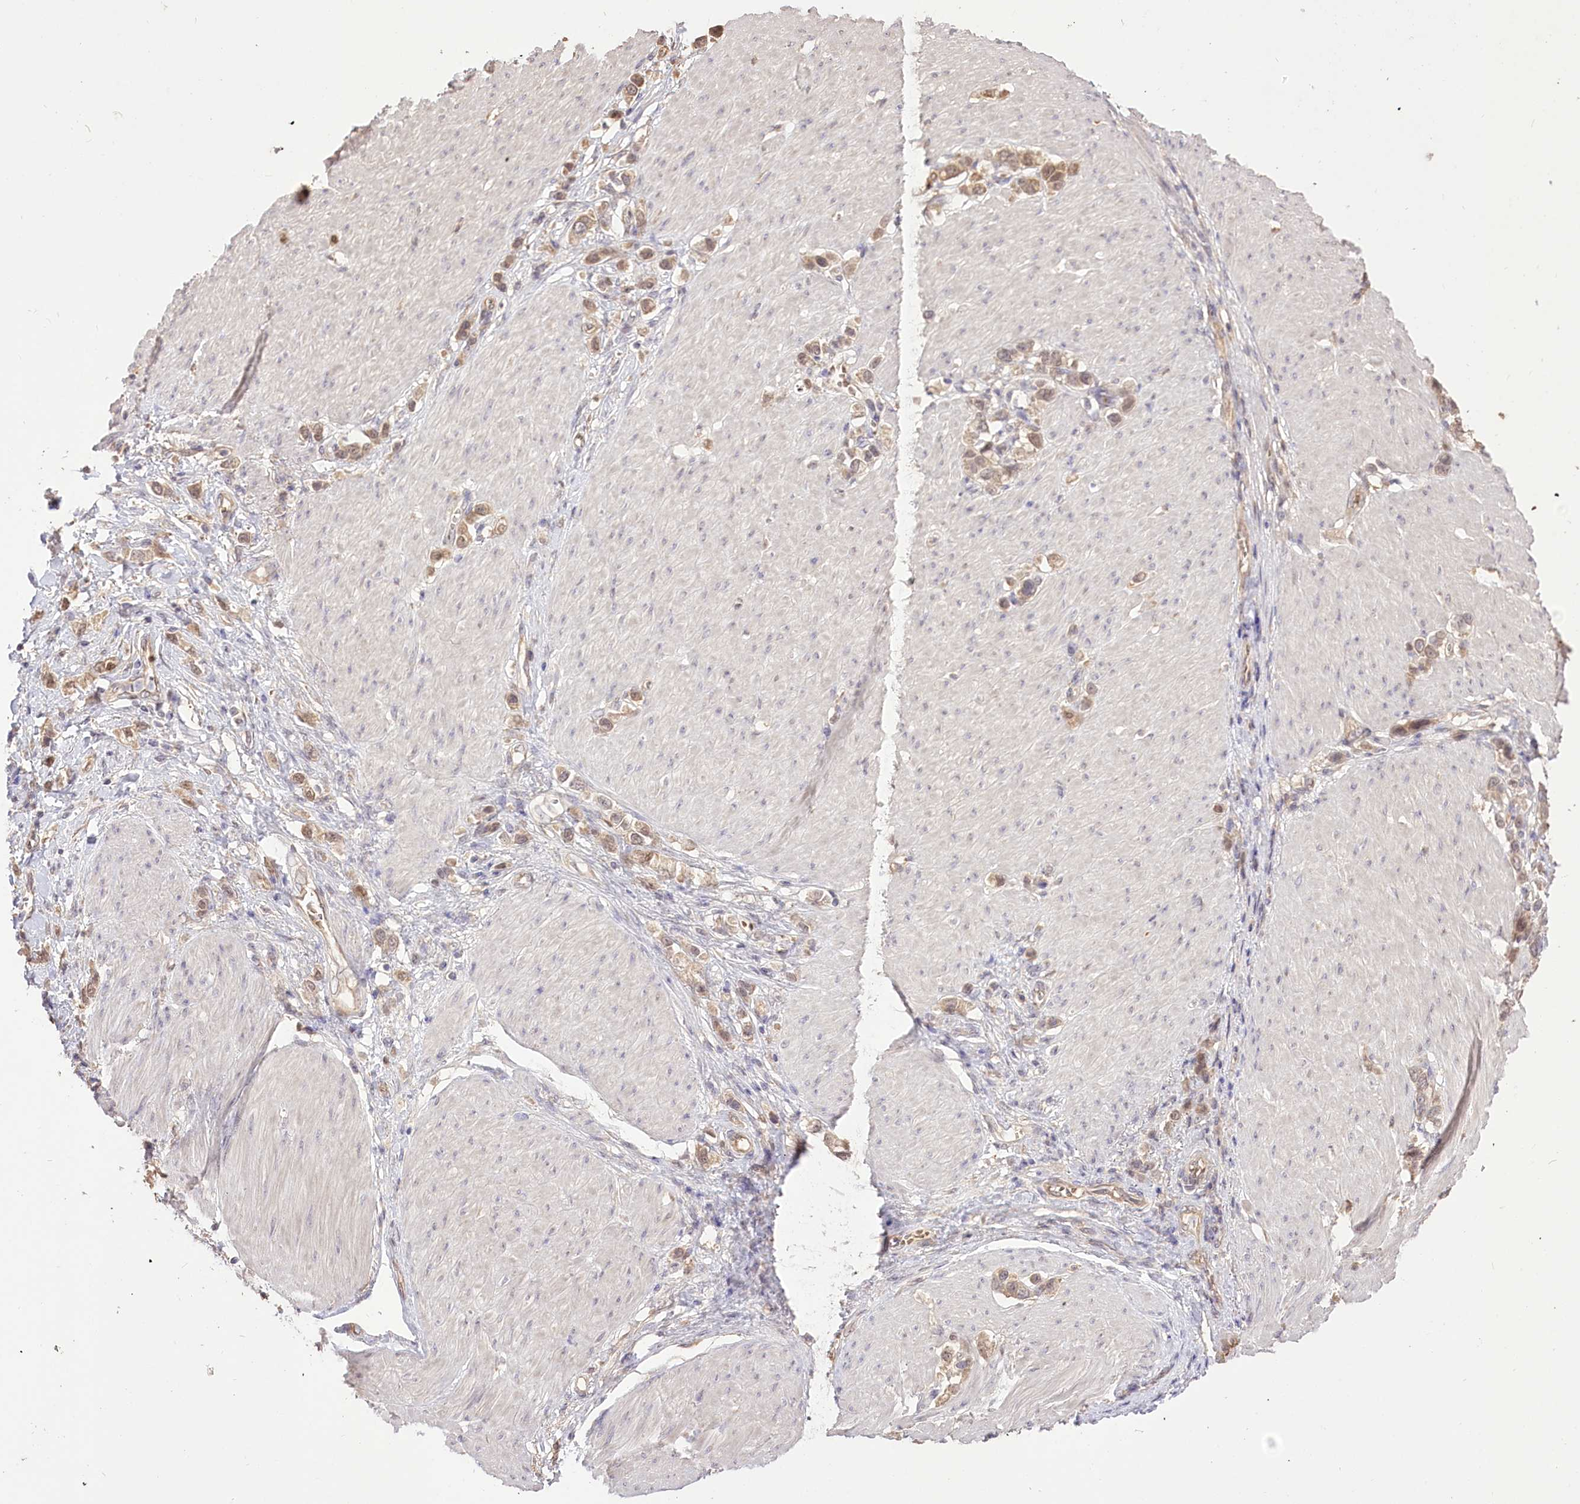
{"staining": {"intensity": "moderate", "quantity": "25%-75%", "location": "cytoplasmic/membranous"}, "tissue": "stomach cancer", "cell_type": "Tumor cells", "image_type": "cancer", "snomed": [{"axis": "morphology", "description": "Normal tissue, NOS"}, {"axis": "morphology", "description": "Adenocarcinoma, NOS"}, {"axis": "topography", "description": "Stomach, upper"}, {"axis": "topography", "description": "Stomach"}], "caption": "Tumor cells exhibit moderate cytoplasmic/membranous staining in about 25%-75% of cells in stomach cancer. (DAB IHC with brightfield microscopy, high magnification).", "gene": "R3HDM2", "patient": {"sex": "female", "age": 65}}